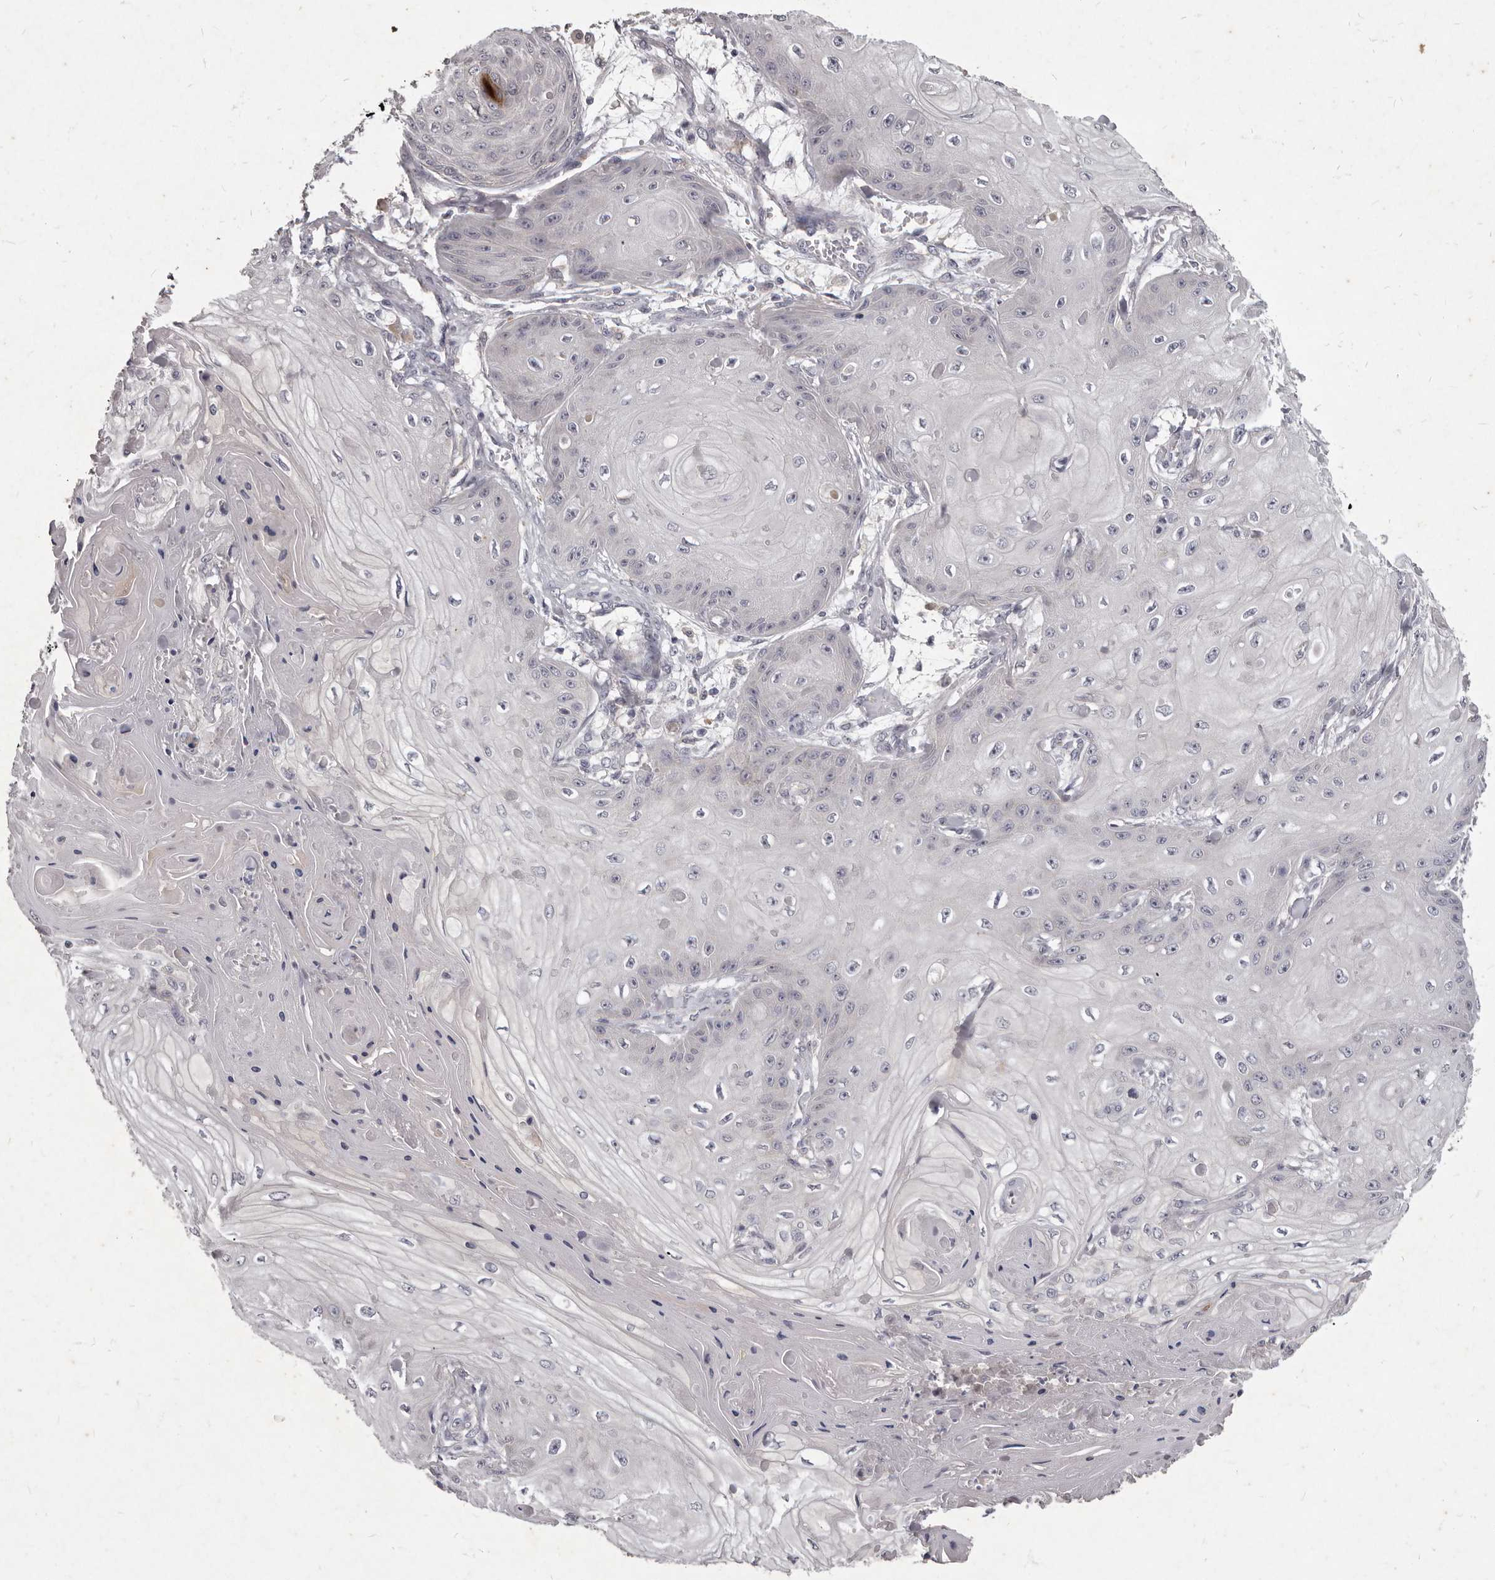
{"staining": {"intensity": "negative", "quantity": "none", "location": "none"}, "tissue": "skin cancer", "cell_type": "Tumor cells", "image_type": "cancer", "snomed": [{"axis": "morphology", "description": "Squamous cell carcinoma, NOS"}, {"axis": "topography", "description": "Skin"}], "caption": "Immunohistochemistry (IHC) of human skin squamous cell carcinoma reveals no expression in tumor cells.", "gene": "GPRC5C", "patient": {"sex": "male", "age": 74}}